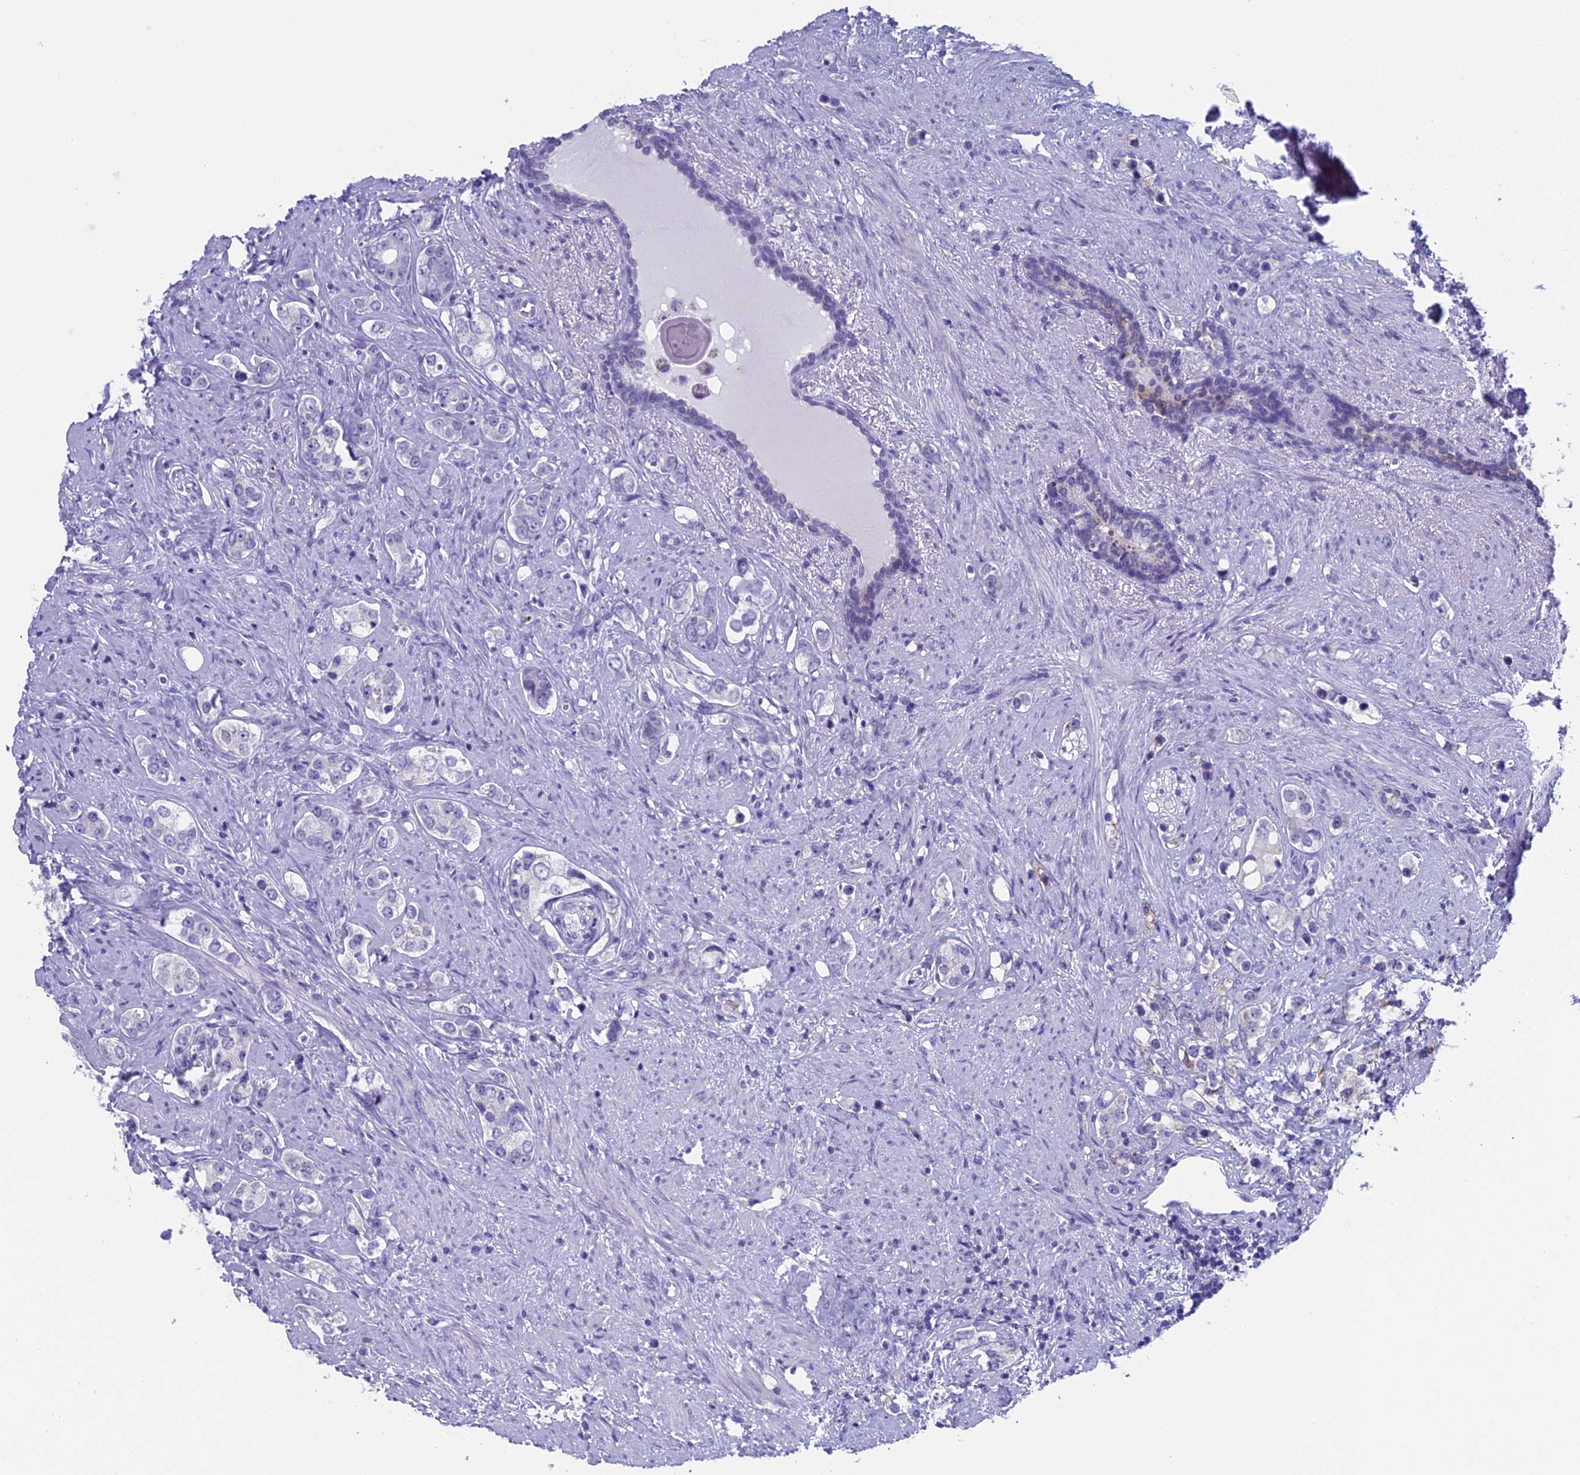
{"staining": {"intensity": "negative", "quantity": "none", "location": "none"}, "tissue": "prostate cancer", "cell_type": "Tumor cells", "image_type": "cancer", "snomed": [{"axis": "morphology", "description": "Adenocarcinoma, High grade"}, {"axis": "topography", "description": "Prostate"}], "caption": "Human prostate cancer stained for a protein using immunohistochemistry (IHC) reveals no positivity in tumor cells.", "gene": "AIFM2", "patient": {"sex": "male", "age": 63}}